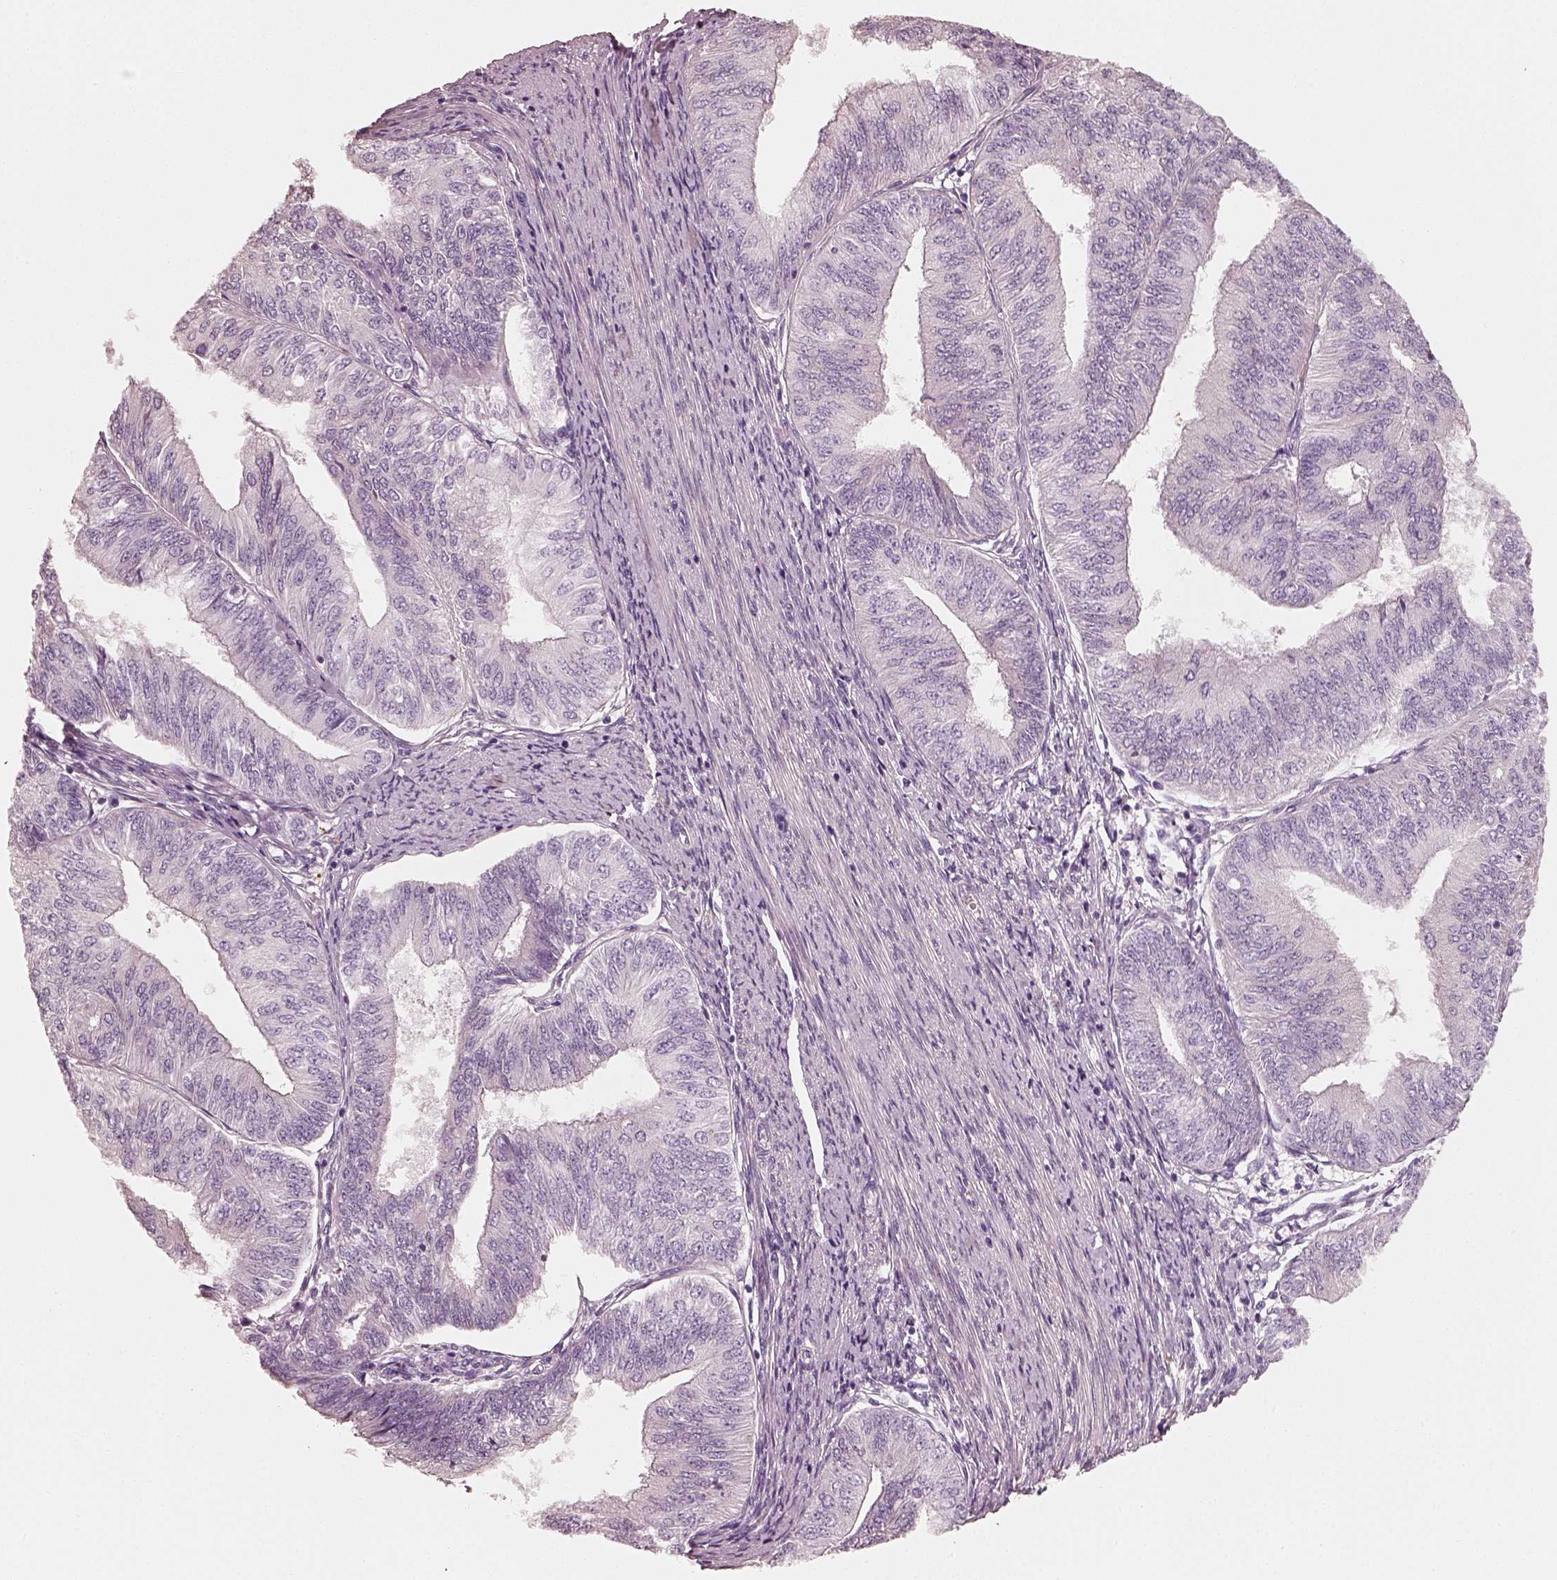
{"staining": {"intensity": "negative", "quantity": "none", "location": "none"}, "tissue": "endometrial cancer", "cell_type": "Tumor cells", "image_type": "cancer", "snomed": [{"axis": "morphology", "description": "Adenocarcinoma, NOS"}, {"axis": "topography", "description": "Endometrium"}], "caption": "Immunohistochemistry (IHC) of human adenocarcinoma (endometrial) exhibits no positivity in tumor cells.", "gene": "RS1", "patient": {"sex": "female", "age": 58}}